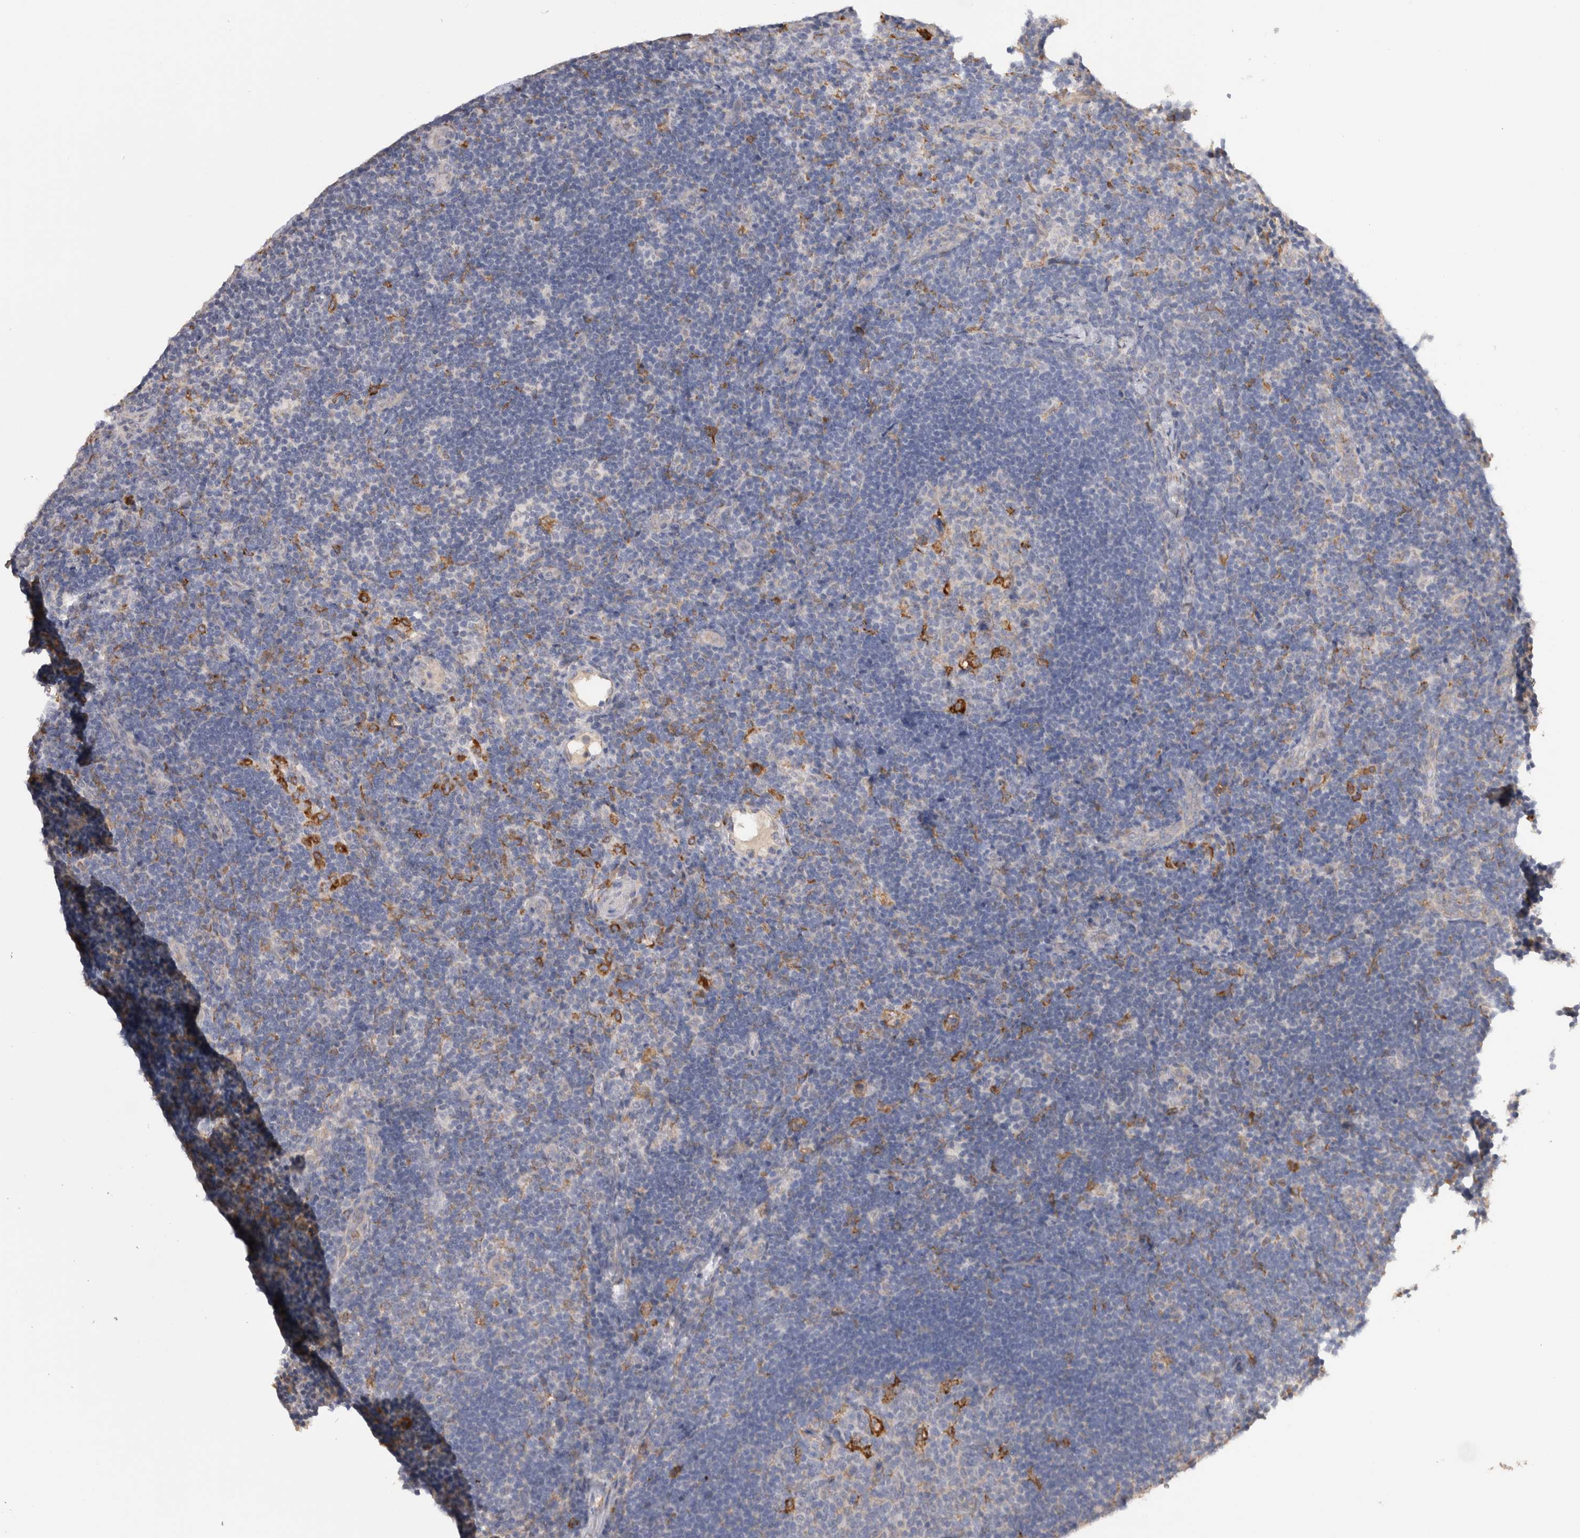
{"staining": {"intensity": "moderate", "quantity": "<25%", "location": "cytoplasmic/membranous"}, "tissue": "lymph node", "cell_type": "Germinal center cells", "image_type": "normal", "snomed": [{"axis": "morphology", "description": "Normal tissue, NOS"}, {"axis": "topography", "description": "Lymph node"}], "caption": "Immunohistochemistry (IHC) of normal lymph node displays low levels of moderate cytoplasmic/membranous staining in approximately <25% of germinal center cells. The protein of interest is stained brown, and the nuclei are stained in blue (DAB (3,3'-diaminobenzidine) IHC with brightfield microscopy, high magnification).", "gene": "LRPAP1", "patient": {"sex": "female", "age": 22}}